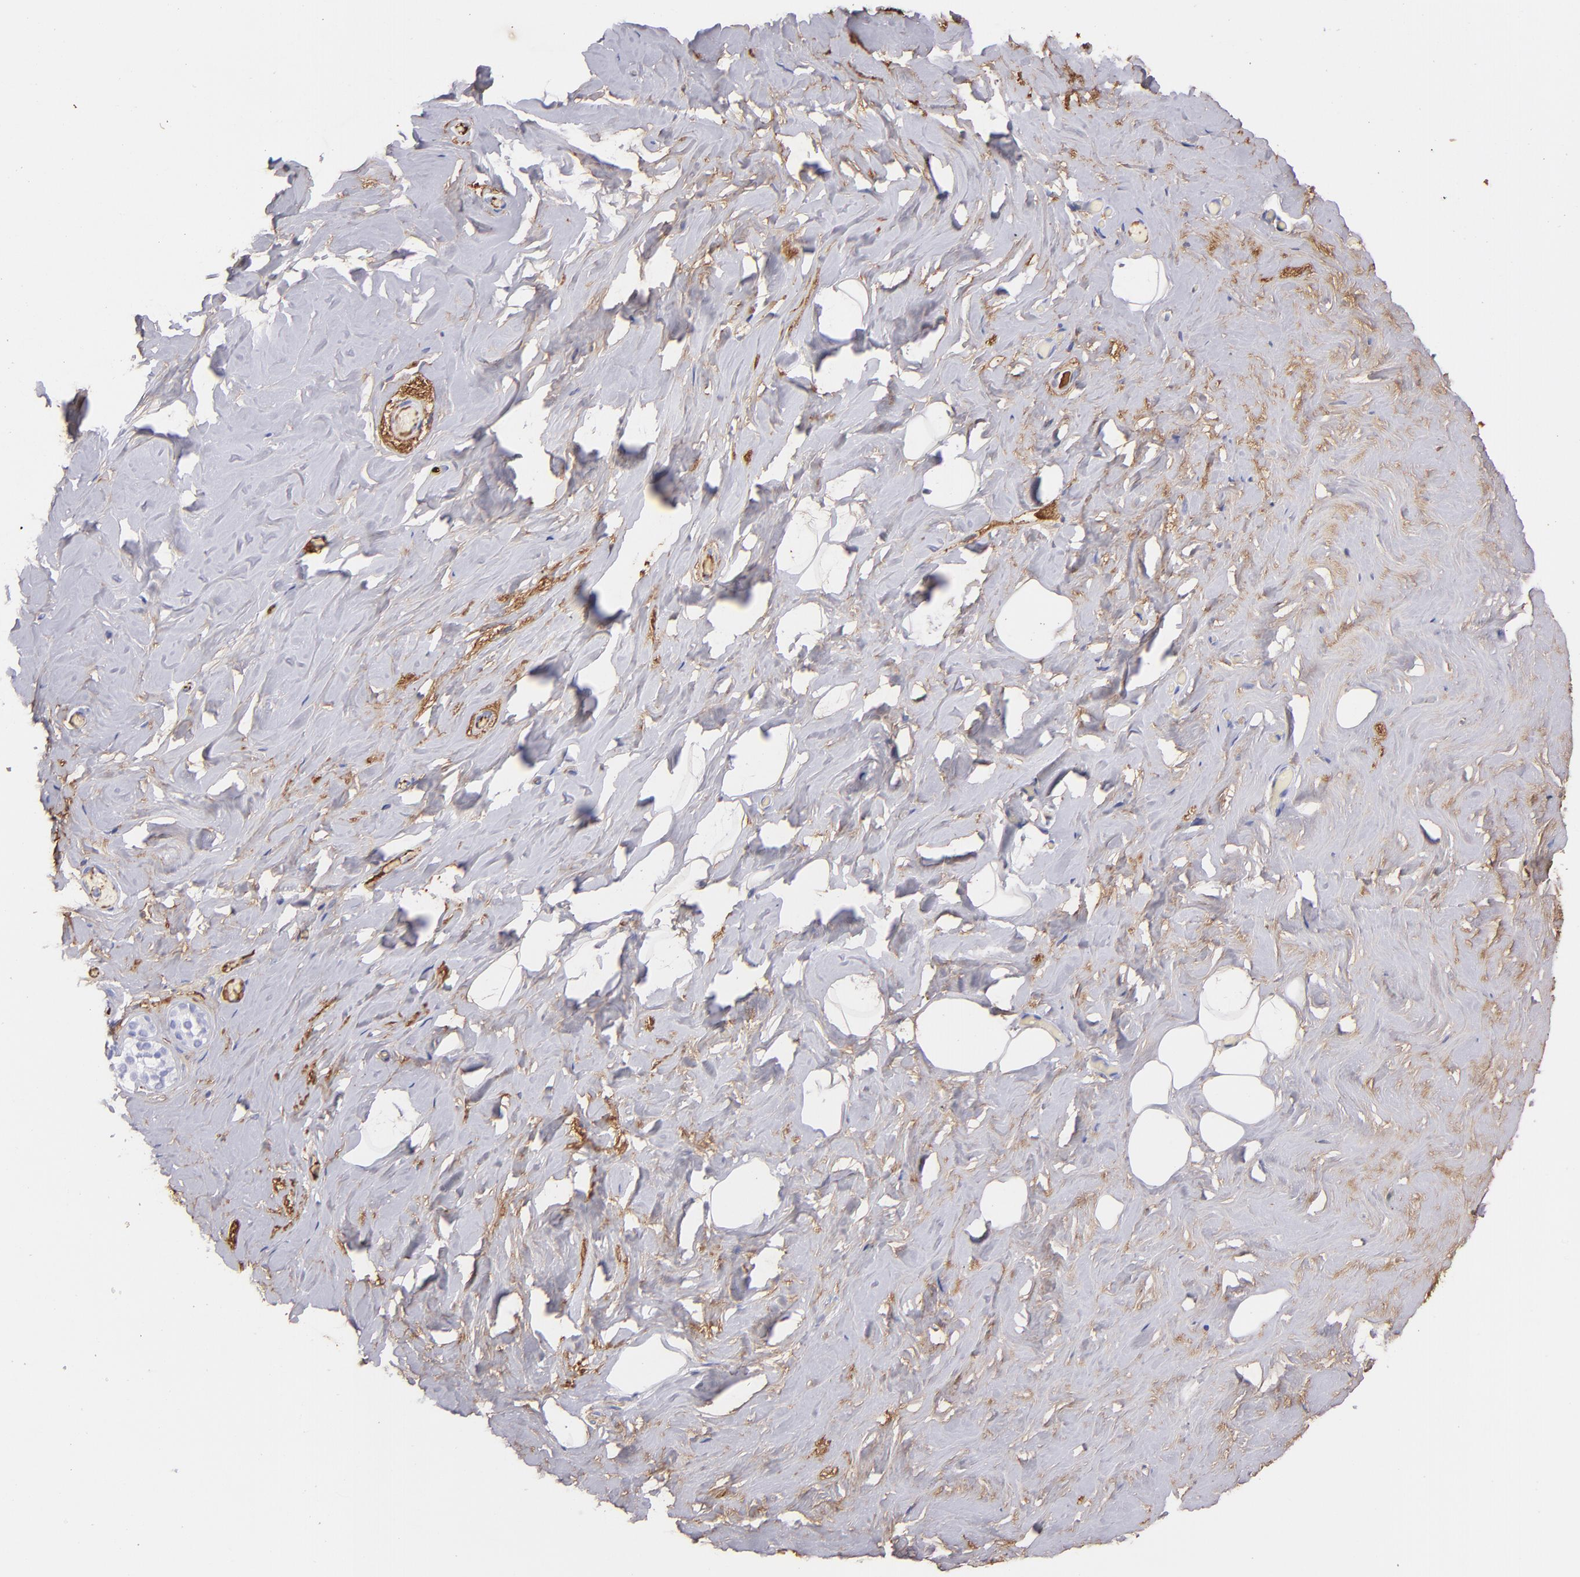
{"staining": {"intensity": "moderate", "quantity": "<25%", "location": "cytoplasmic/membranous"}, "tissue": "breast", "cell_type": "Adipocytes", "image_type": "normal", "snomed": [{"axis": "morphology", "description": "Normal tissue, NOS"}, {"axis": "topography", "description": "Breast"}], "caption": "IHC (DAB) staining of benign human breast exhibits moderate cytoplasmic/membranous protein expression in approximately <25% of adipocytes. Nuclei are stained in blue.", "gene": "FGB", "patient": {"sex": "female", "age": 75}}